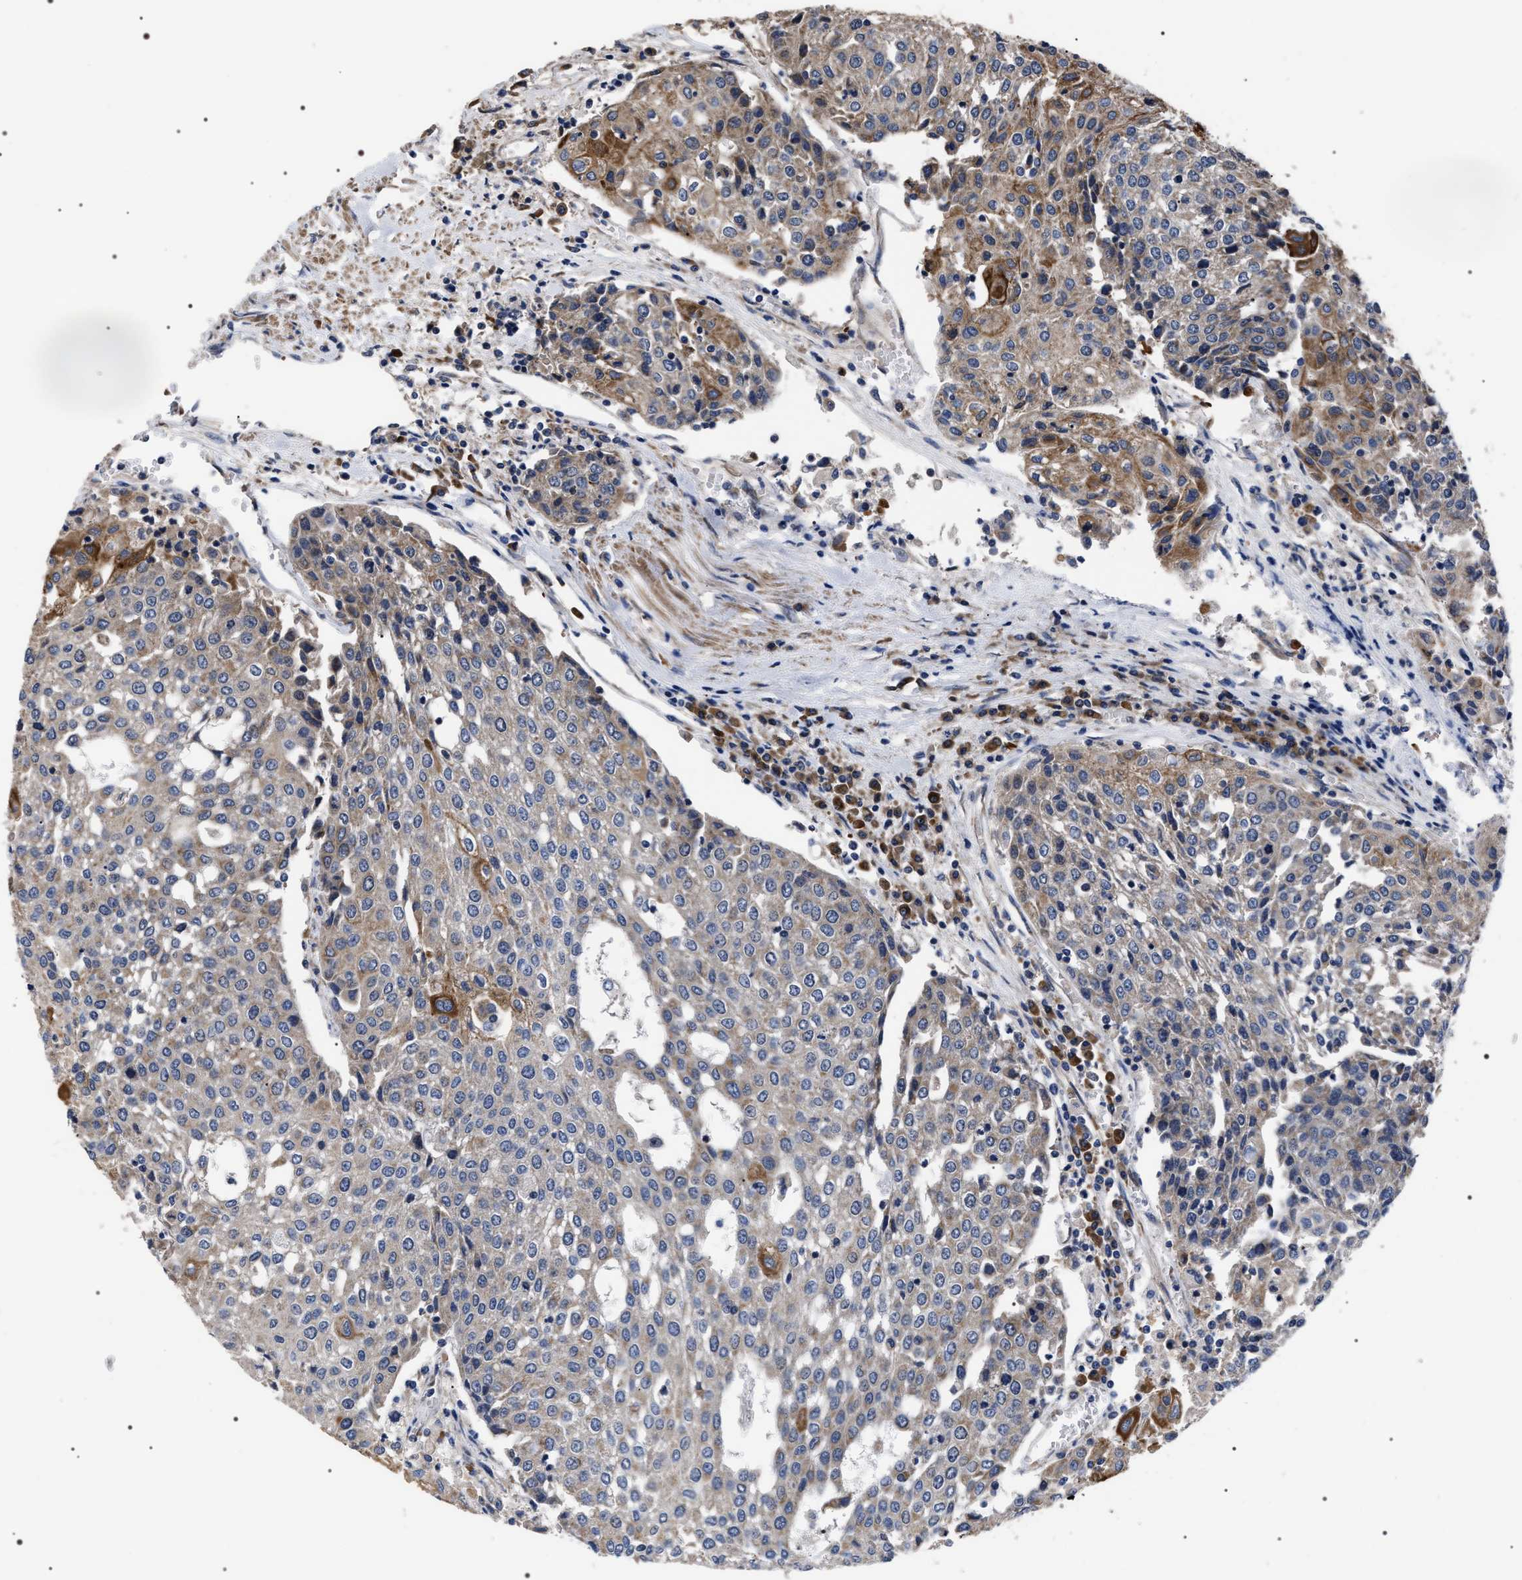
{"staining": {"intensity": "moderate", "quantity": "<25%", "location": "cytoplasmic/membranous"}, "tissue": "urothelial cancer", "cell_type": "Tumor cells", "image_type": "cancer", "snomed": [{"axis": "morphology", "description": "Urothelial carcinoma, High grade"}, {"axis": "topography", "description": "Urinary bladder"}], "caption": "Human urothelial carcinoma (high-grade) stained for a protein (brown) shows moderate cytoplasmic/membranous positive expression in about <25% of tumor cells.", "gene": "MIS18A", "patient": {"sex": "female", "age": 85}}